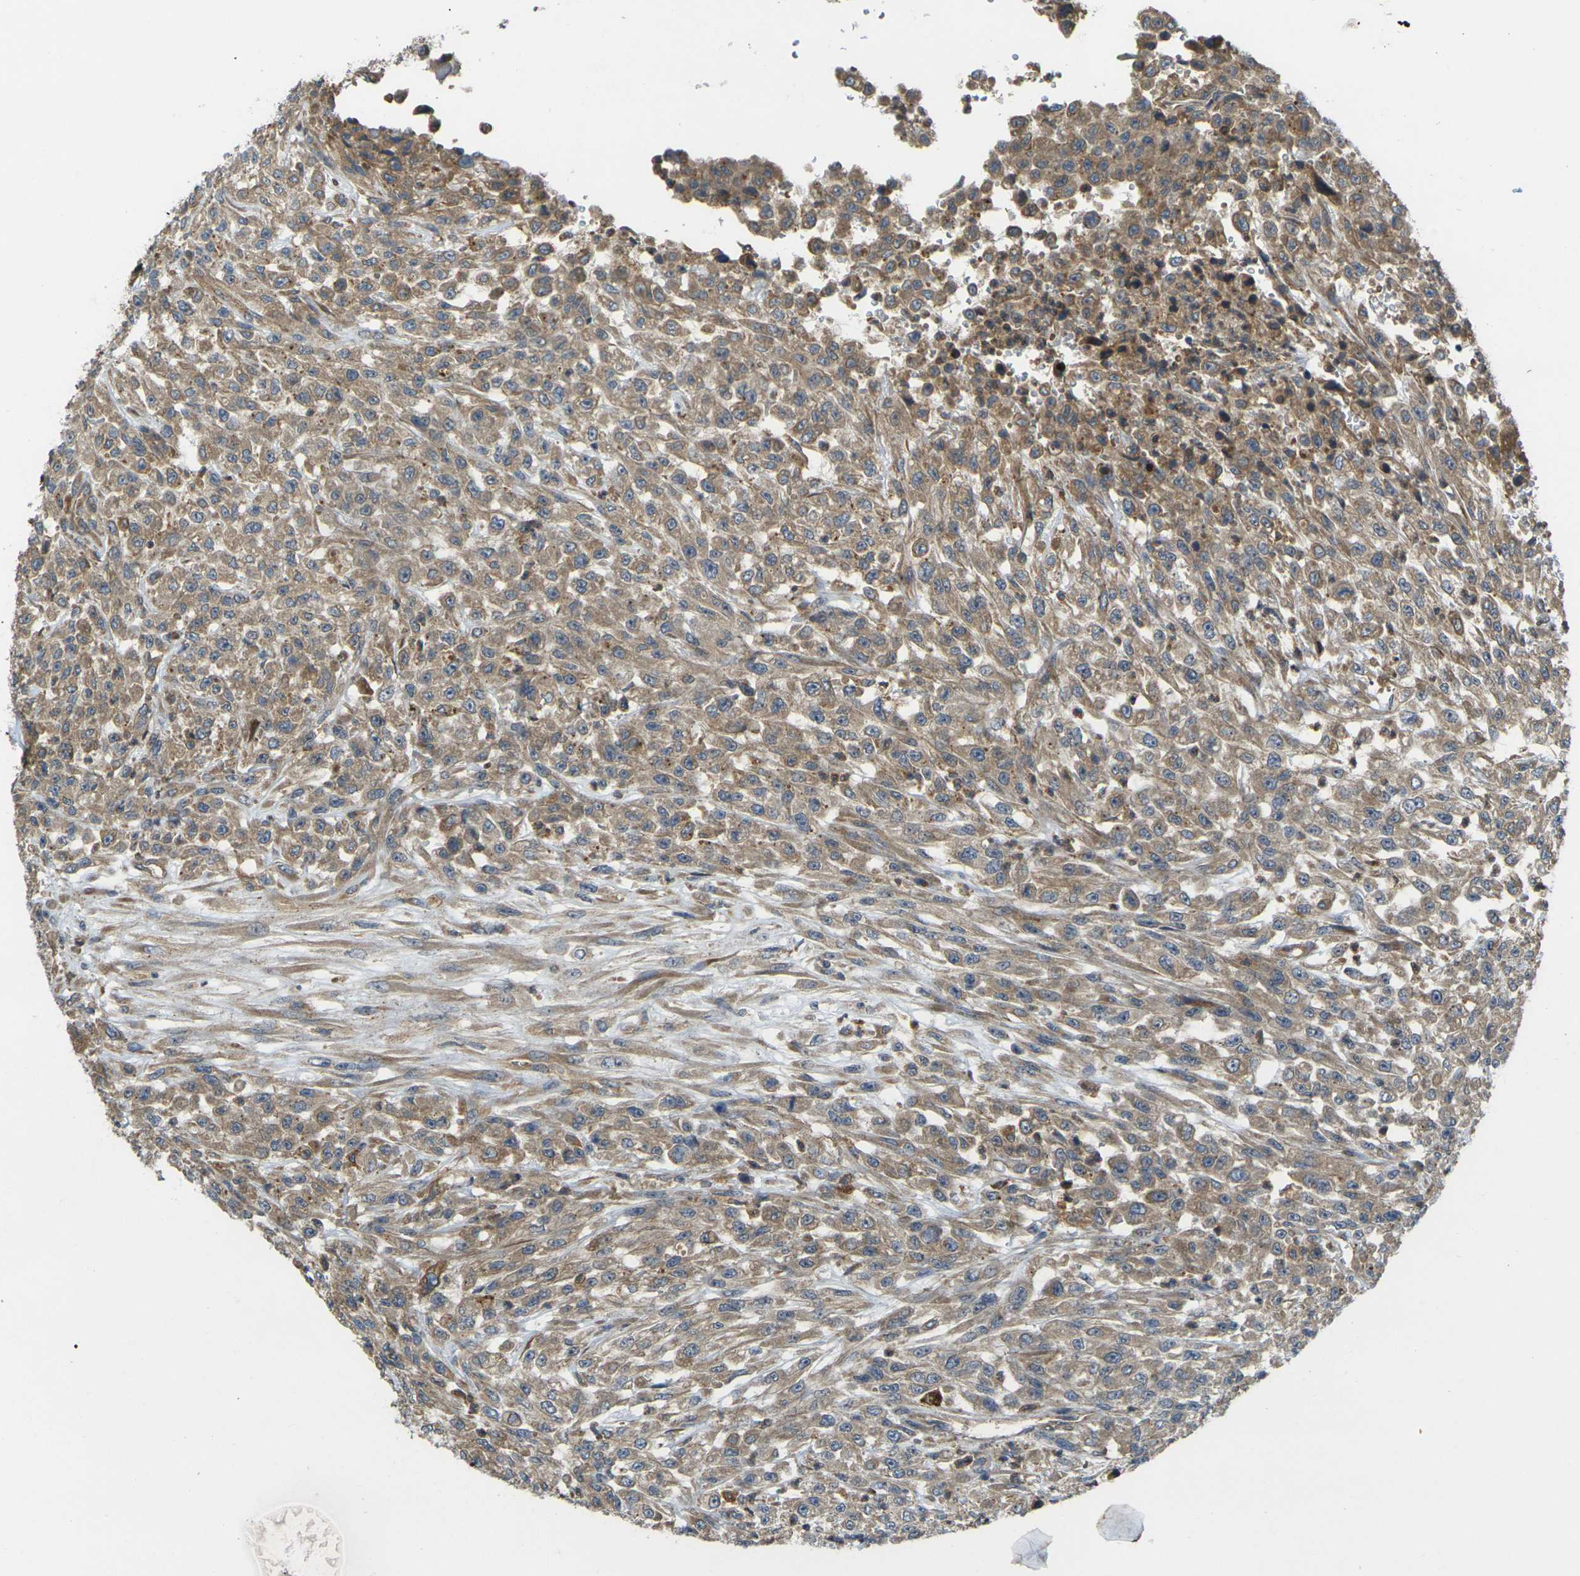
{"staining": {"intensity": "moderate", "quantity": ">75%", "location": "cytoplasmic/membranous"}, "tissue": "urothelial cancer", "cell_type": "Tumor cells", "image_type": "cancer", "snomed": [{"axis": "morphology", "description": "Urothelial carcinoma, High grade"}, {"axis": "topography", "description": "Urinary bladder"}], "caption": "High-magnification brightfield microscopy of urothelial cancer stained with DAB (3,3'-diaminobenzidine) (brown) and counterstained with hematoxylin (blue). tumor cells exhibit moderate cytoplasmic/membranous staining is present in approximately>75% of cells.", "gene": "FZD1", "patient": {"sex": "male", "age": 46}}